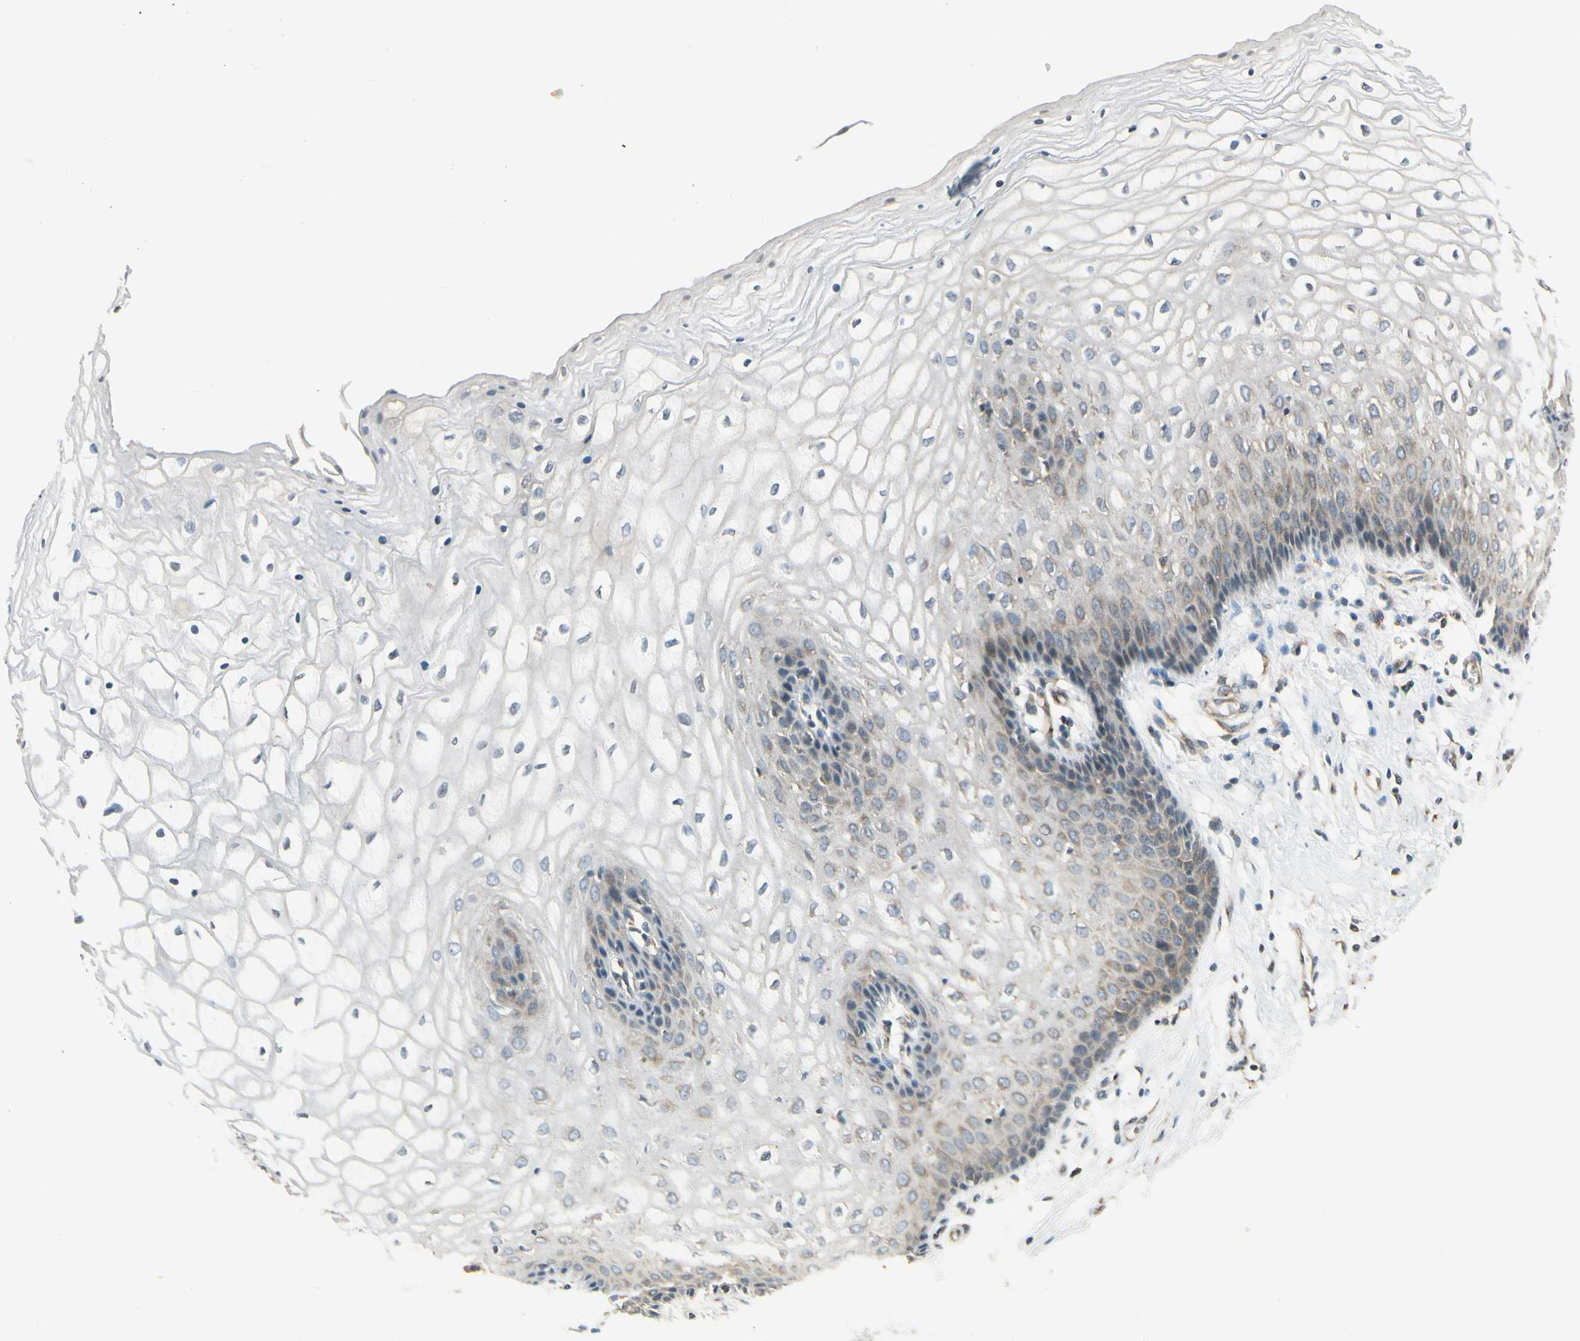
{"staining": {"intensity": "weak", "quantity": "<25%", "location": "cytoplasmic/membranous"}, "tissue": "vagina", "cell_type": "Squamous epithelial cells", "image_type": "normal", "snomed": [{"axis": "morphology", "description": "Normal tissue, NOS"}, {"axis": "topography", "description": "Vagina"}], "caption": "This is an IHC histopathology image of normal human vagina. There is no expression in squamous epithelial cells.", "gene": "MANSC1", "patient": {"sex": "female", "age": 34}}